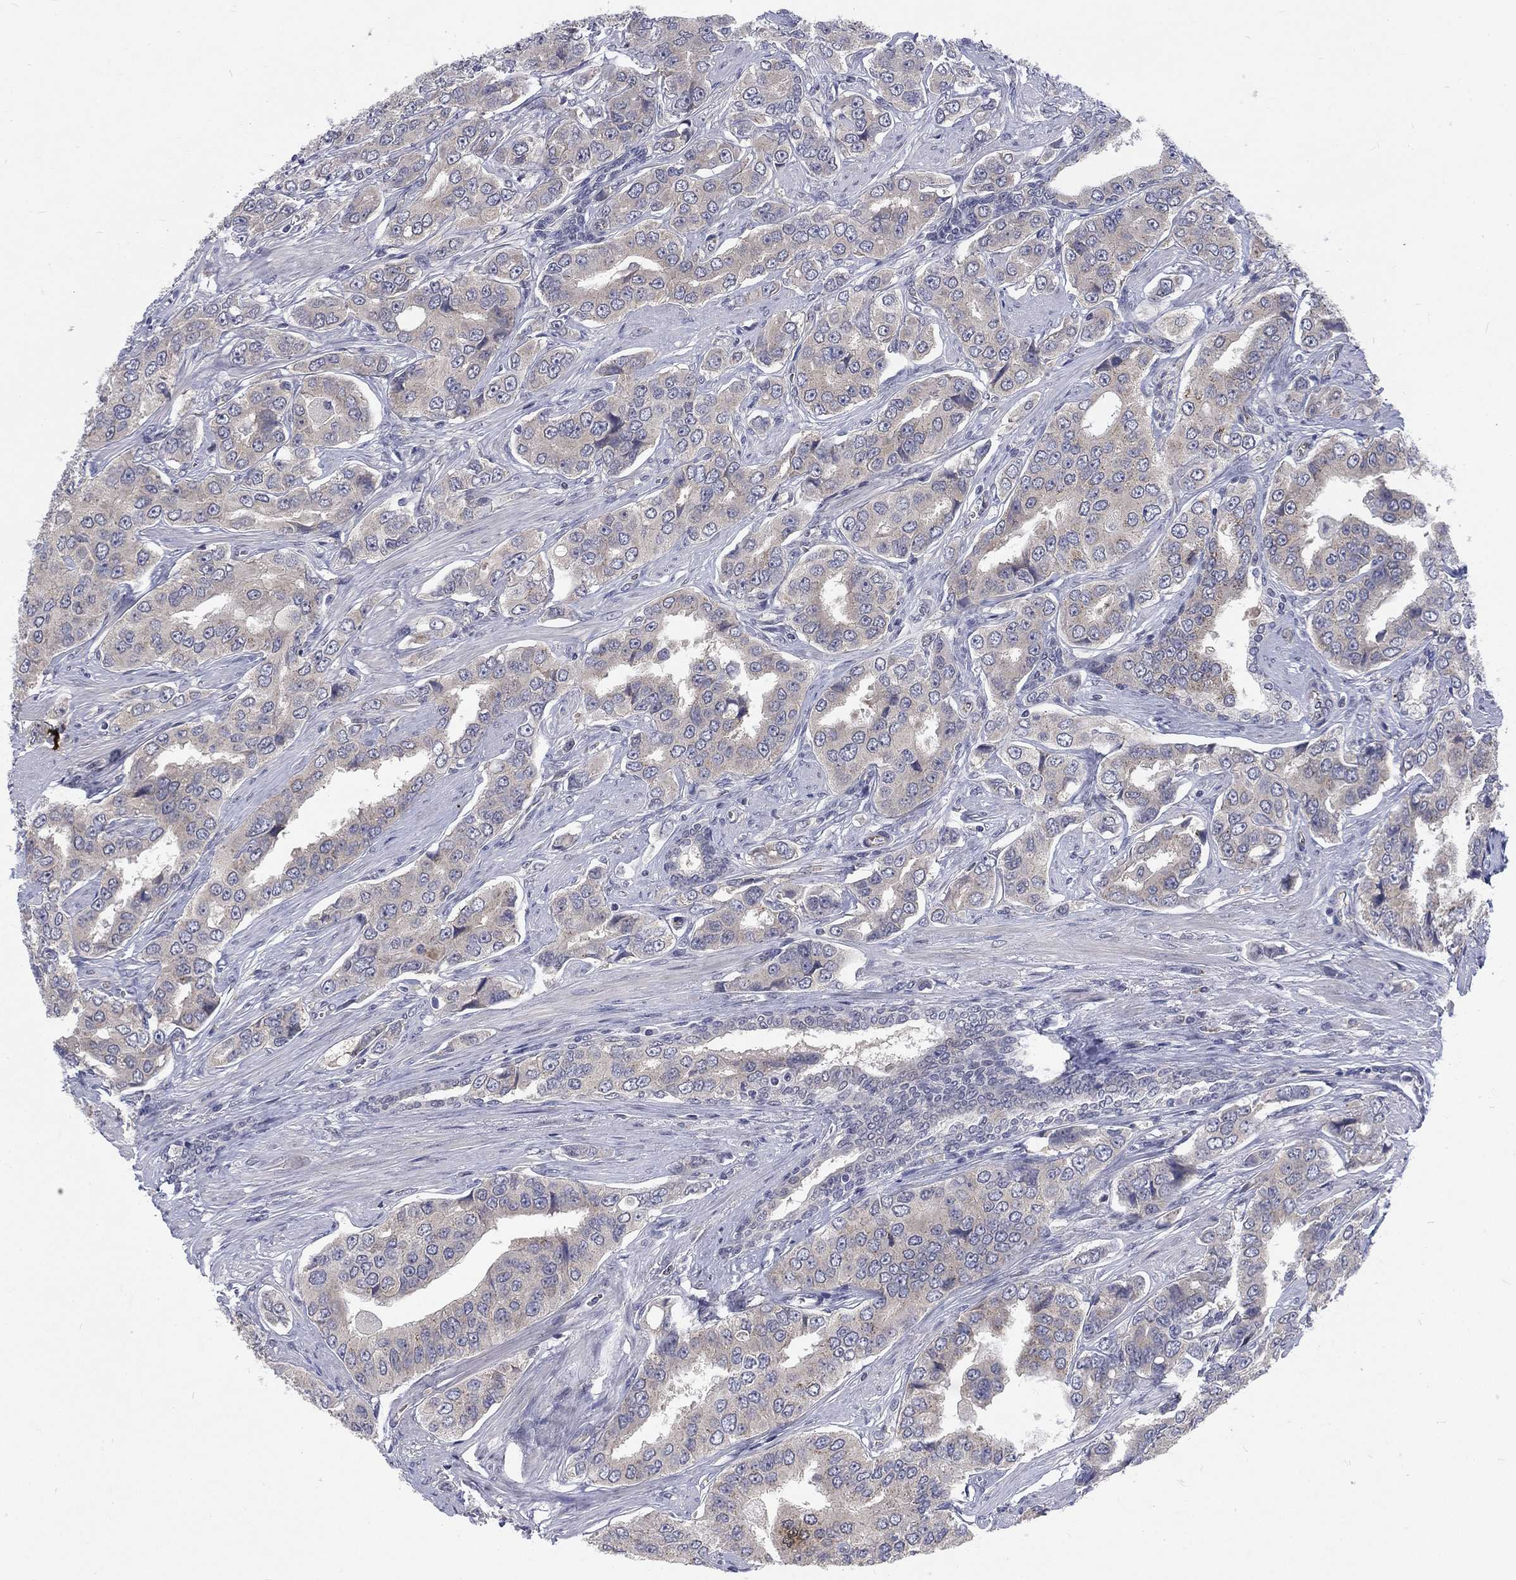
{"staining": {"intensity": "negative", "quantity": "none", "location": "none"}, "tissue": "prostate cancer", "cell_type": "Tumor cells", "image_type": "cancer", "snomed": [{"axis": "morphology", "description": "Adenocarcinoma, NOS"}, {"axis": "topography", "description": "Prostate and seminal vesicle, NOS"}, {"axis": "topography", "description": "Prostate"}], "caption": "Immunohistochemical staining of human prostate adenocarcinoma exhibits no significant expression in tumor cells.", "gene": "PHKA1", "patient": {"sex": "male", "age": 69}}